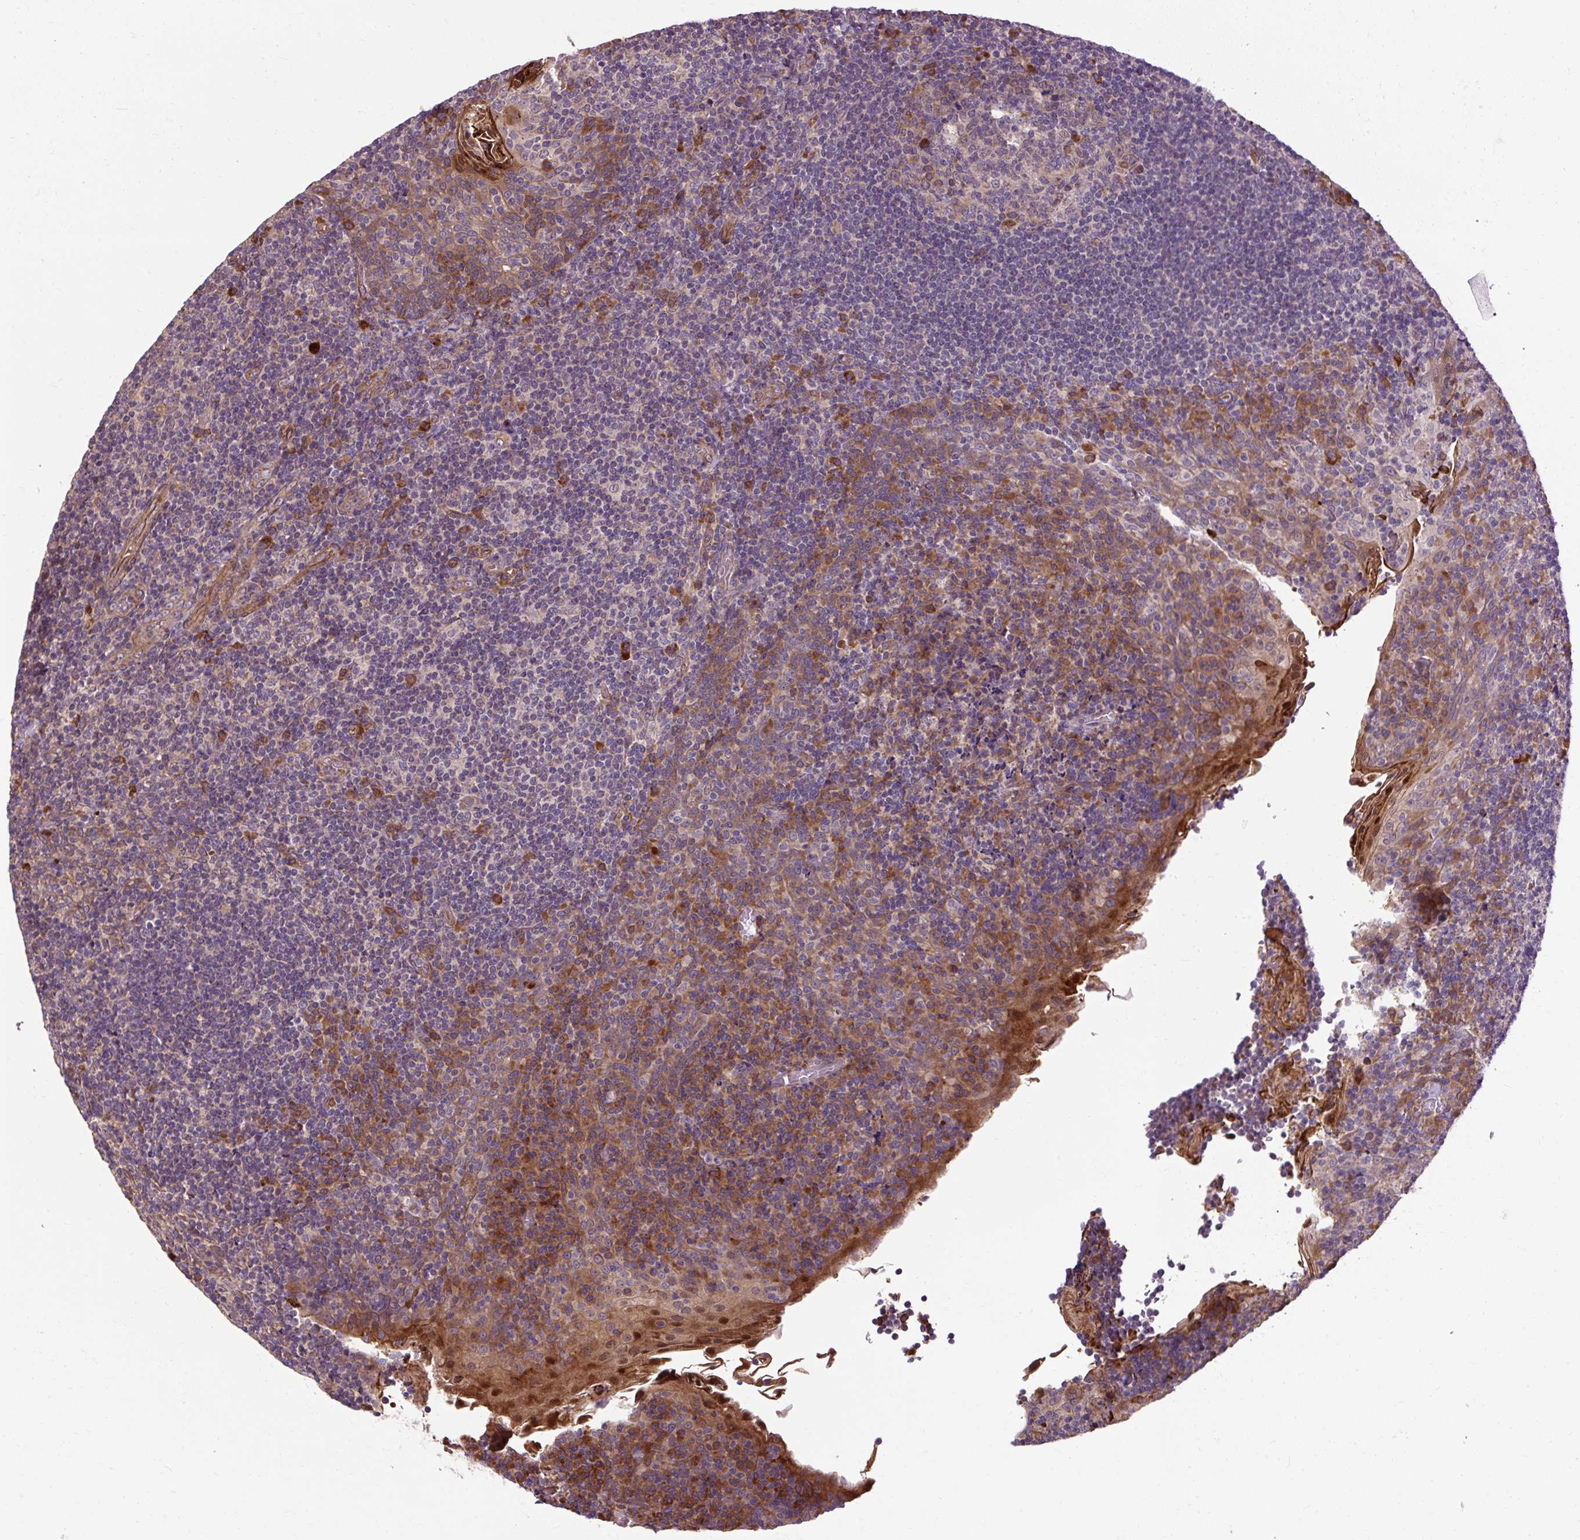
{"staining": {"intensity": "moderate", "quantity": "<25%", "location": "cytoplasmic/membranous"}, "tissue": "tonsil", "cell_type": "Germinal center cells", "image_type": "normal", "snomed": [{"axis": "morphology", "description": "Normal tissue, NOS"}, {"axis": "topography", "description": "Tonsil"}], "caption": "Tonsil stained with DAB (3,3'-diaminobenzidine) immunohistochemistry (IHC) shows low levels of moderate cytoplasmic/membranous positivity in about <25% of germinal center cells. (Stains: DAB in brown, nuclei in blue, Microscopy: brightfield microscopy at high magnification).", "gene": "FLRT1", "patient": {"sex": "male", "age": 17}}